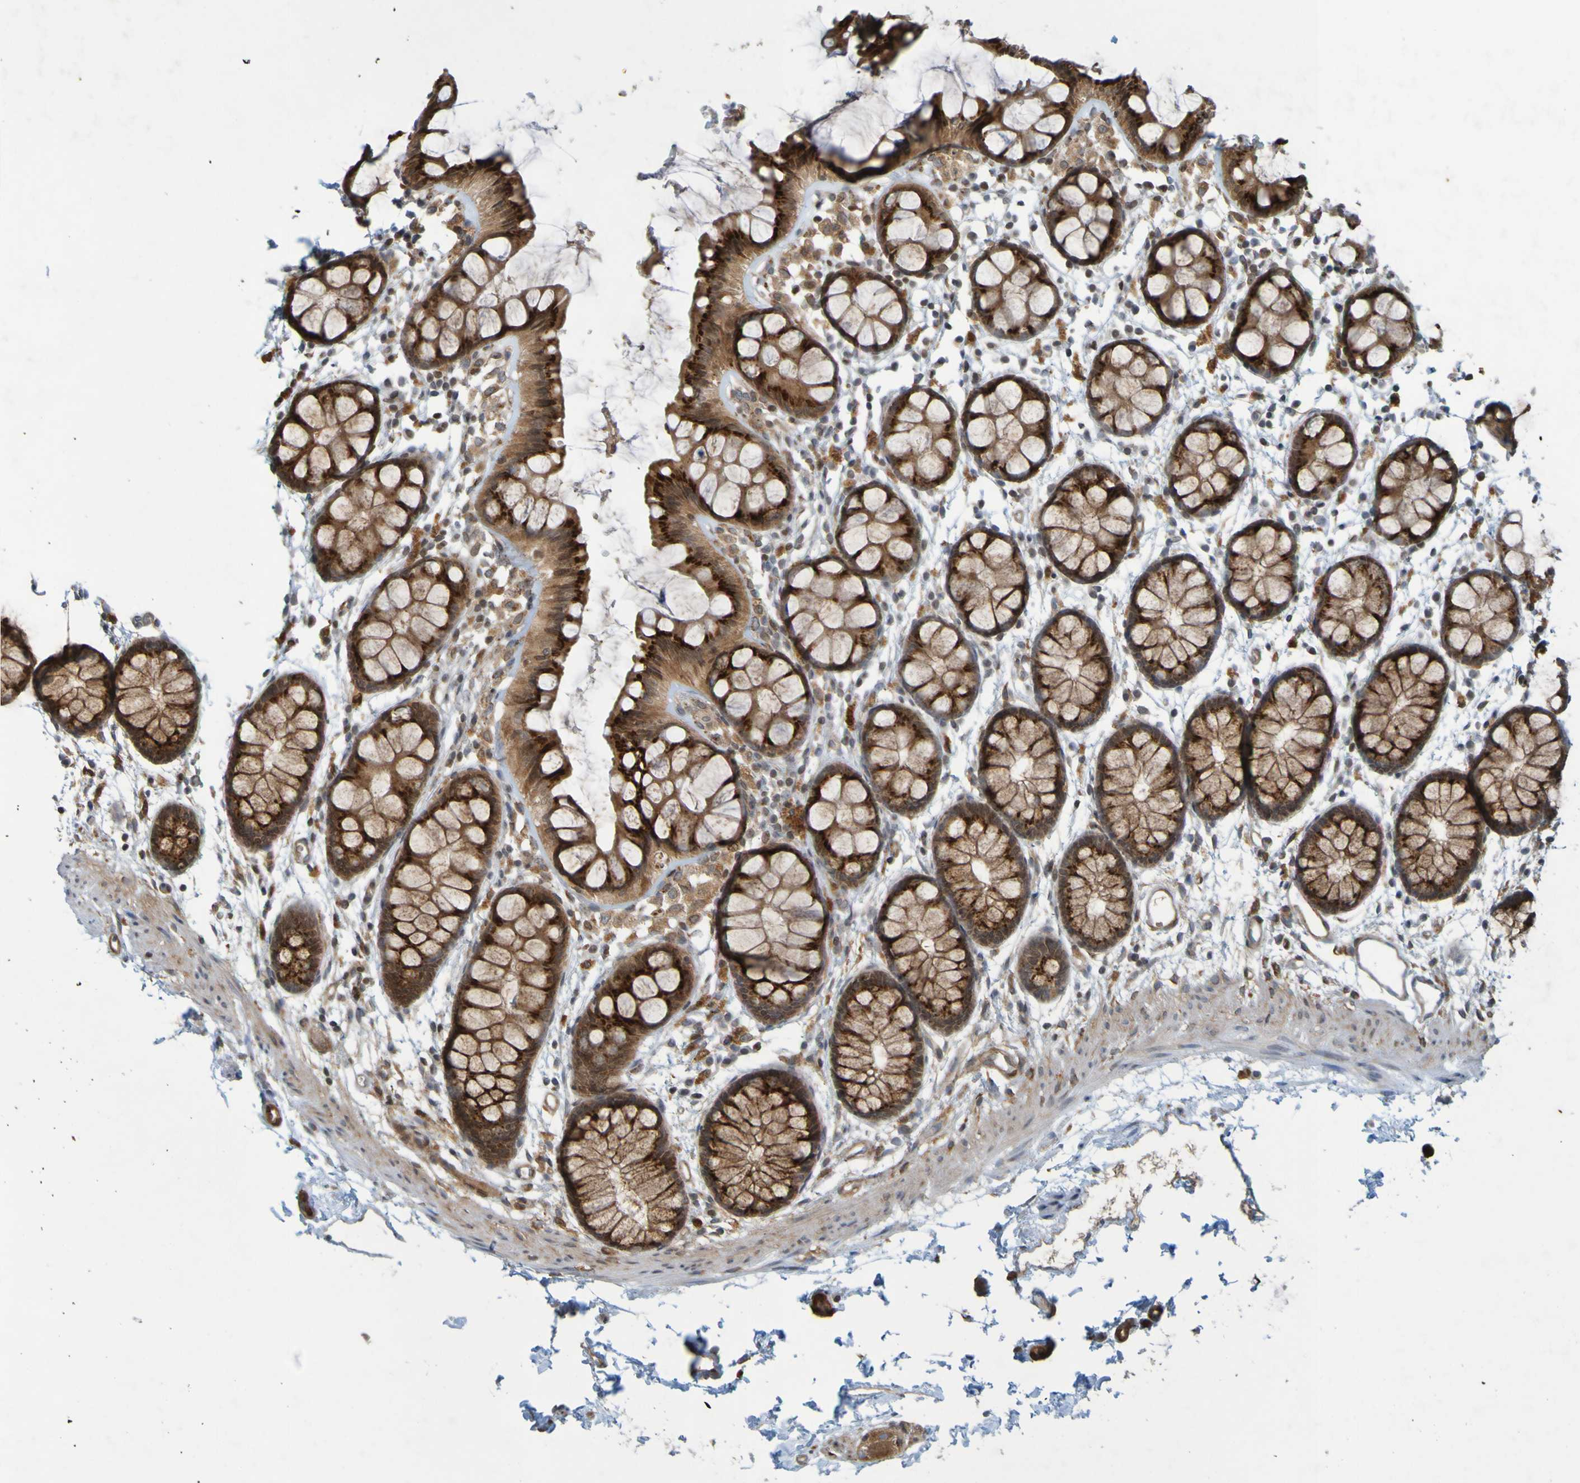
{"staining": {"intensity": "strong", "quantity": ">75%", "location": "cytoplasmic/membranous"}, "tissue": "rectum", "cell_type": "Glandular cells", "image_type": "normal", "snomed": [{"axis": "morphology", "description": "Normal tissue, NOS"}, {"axis": "topography", "description": "Rectum"}], "caption": "A micrograph of rectum stained for a protein reveals strong cytoplasmic/membranous brown staining in glandular cells.", "gene": "GUCY1A1", "patient": {"sex": "female", "age": 66}}